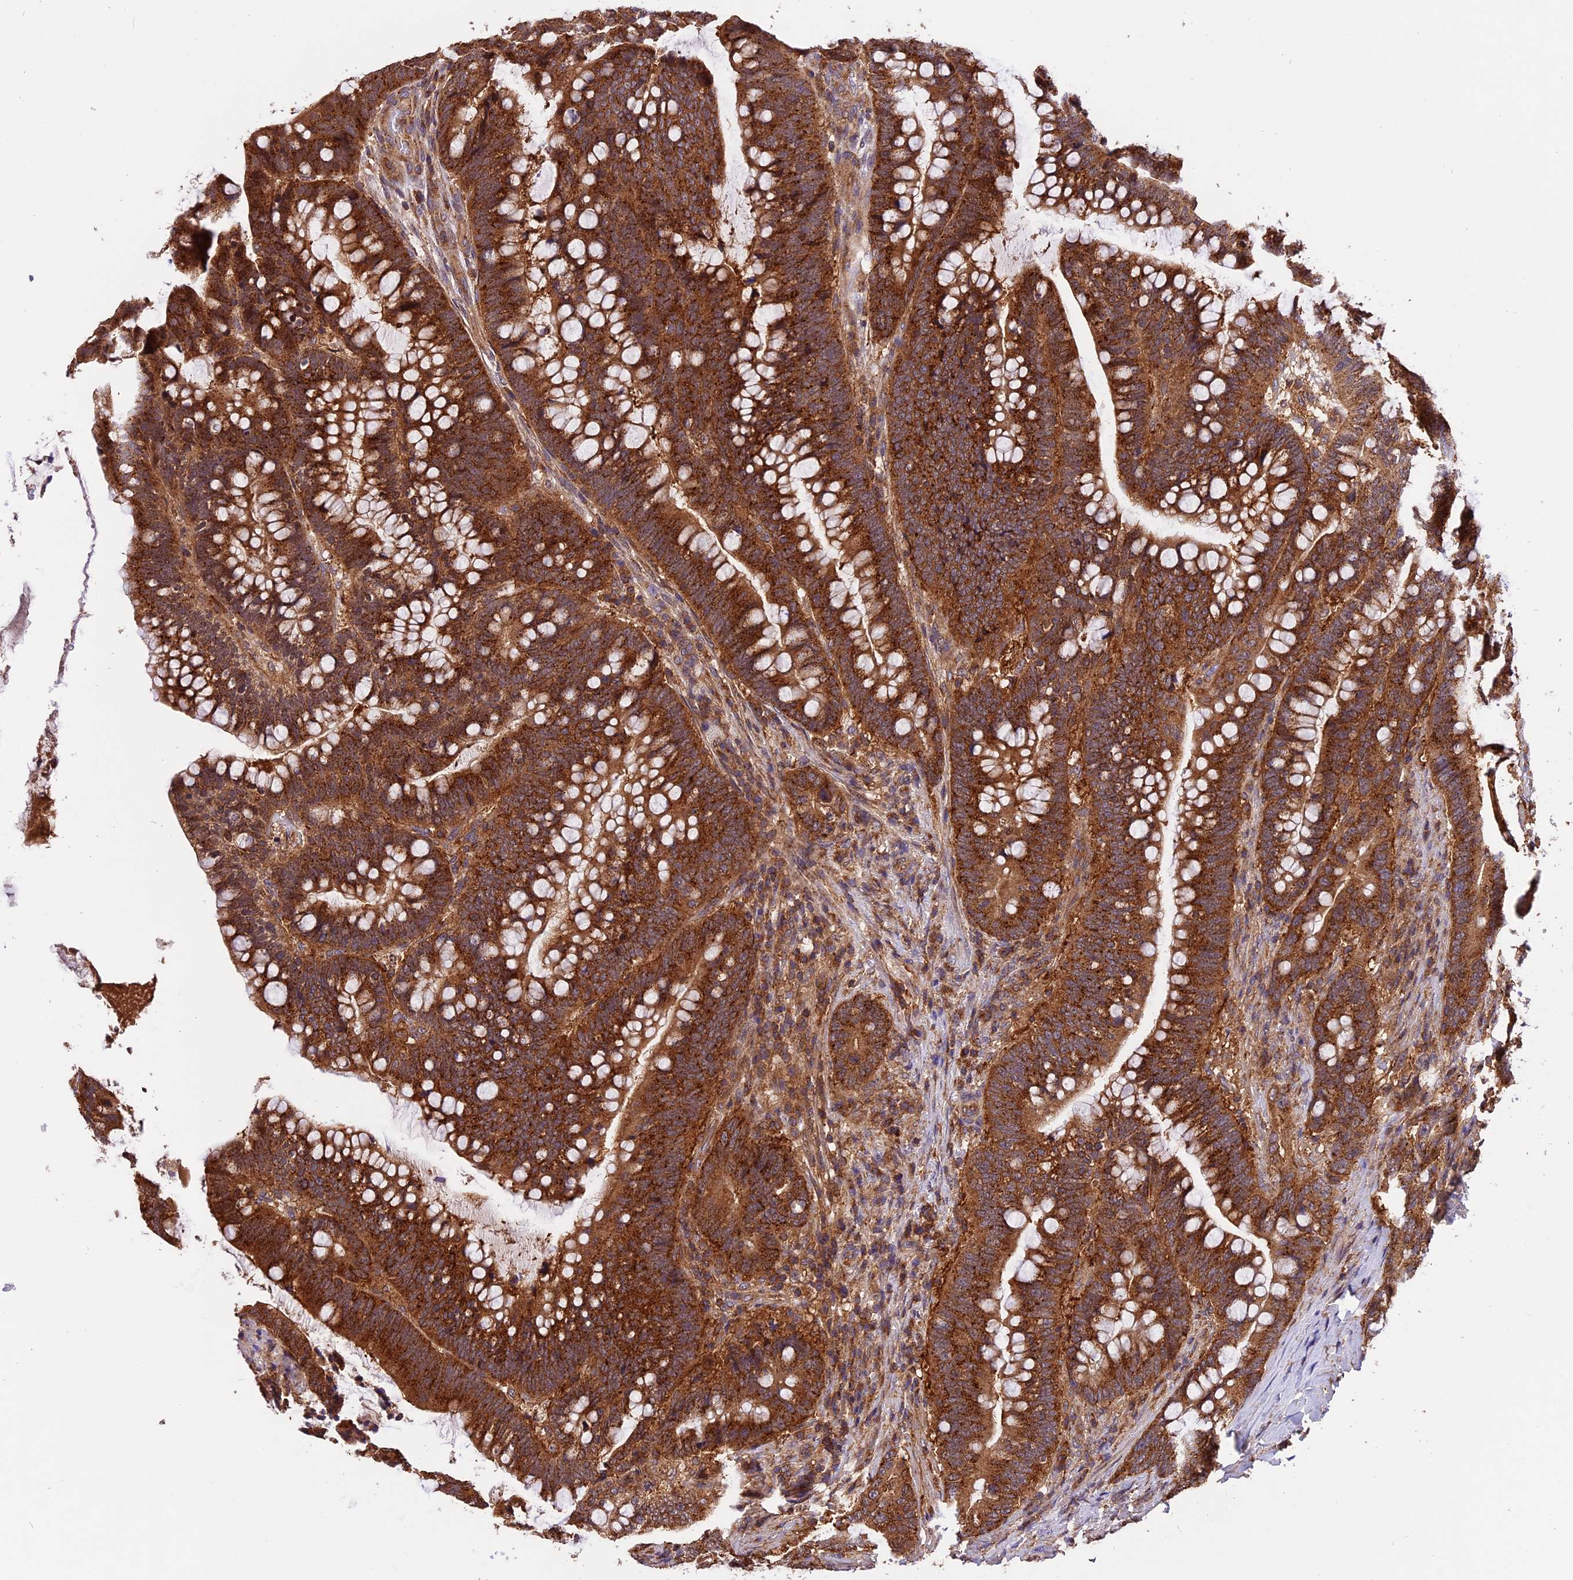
{"staining": {"intensity": "strong", "quantity": ">75%", "location": "cytoplasmic/membranous"}, "tissue": "colorectal cancer", "cell_type": "Tumor cells", "image_type": "cancer", "snomed": [{"axis": "morphology", "description": "Adenocarcinoma, NOS"}, {"axis": "topography", "description": "Colon"}], "caption": "Colorectal cancer (adenocarcinoma) stained for a protein displays strong cytoplasmic/membranous positivity in tumor cells.", "gene": "PEX3", "patient": {"sex": "female", "age": 66}}